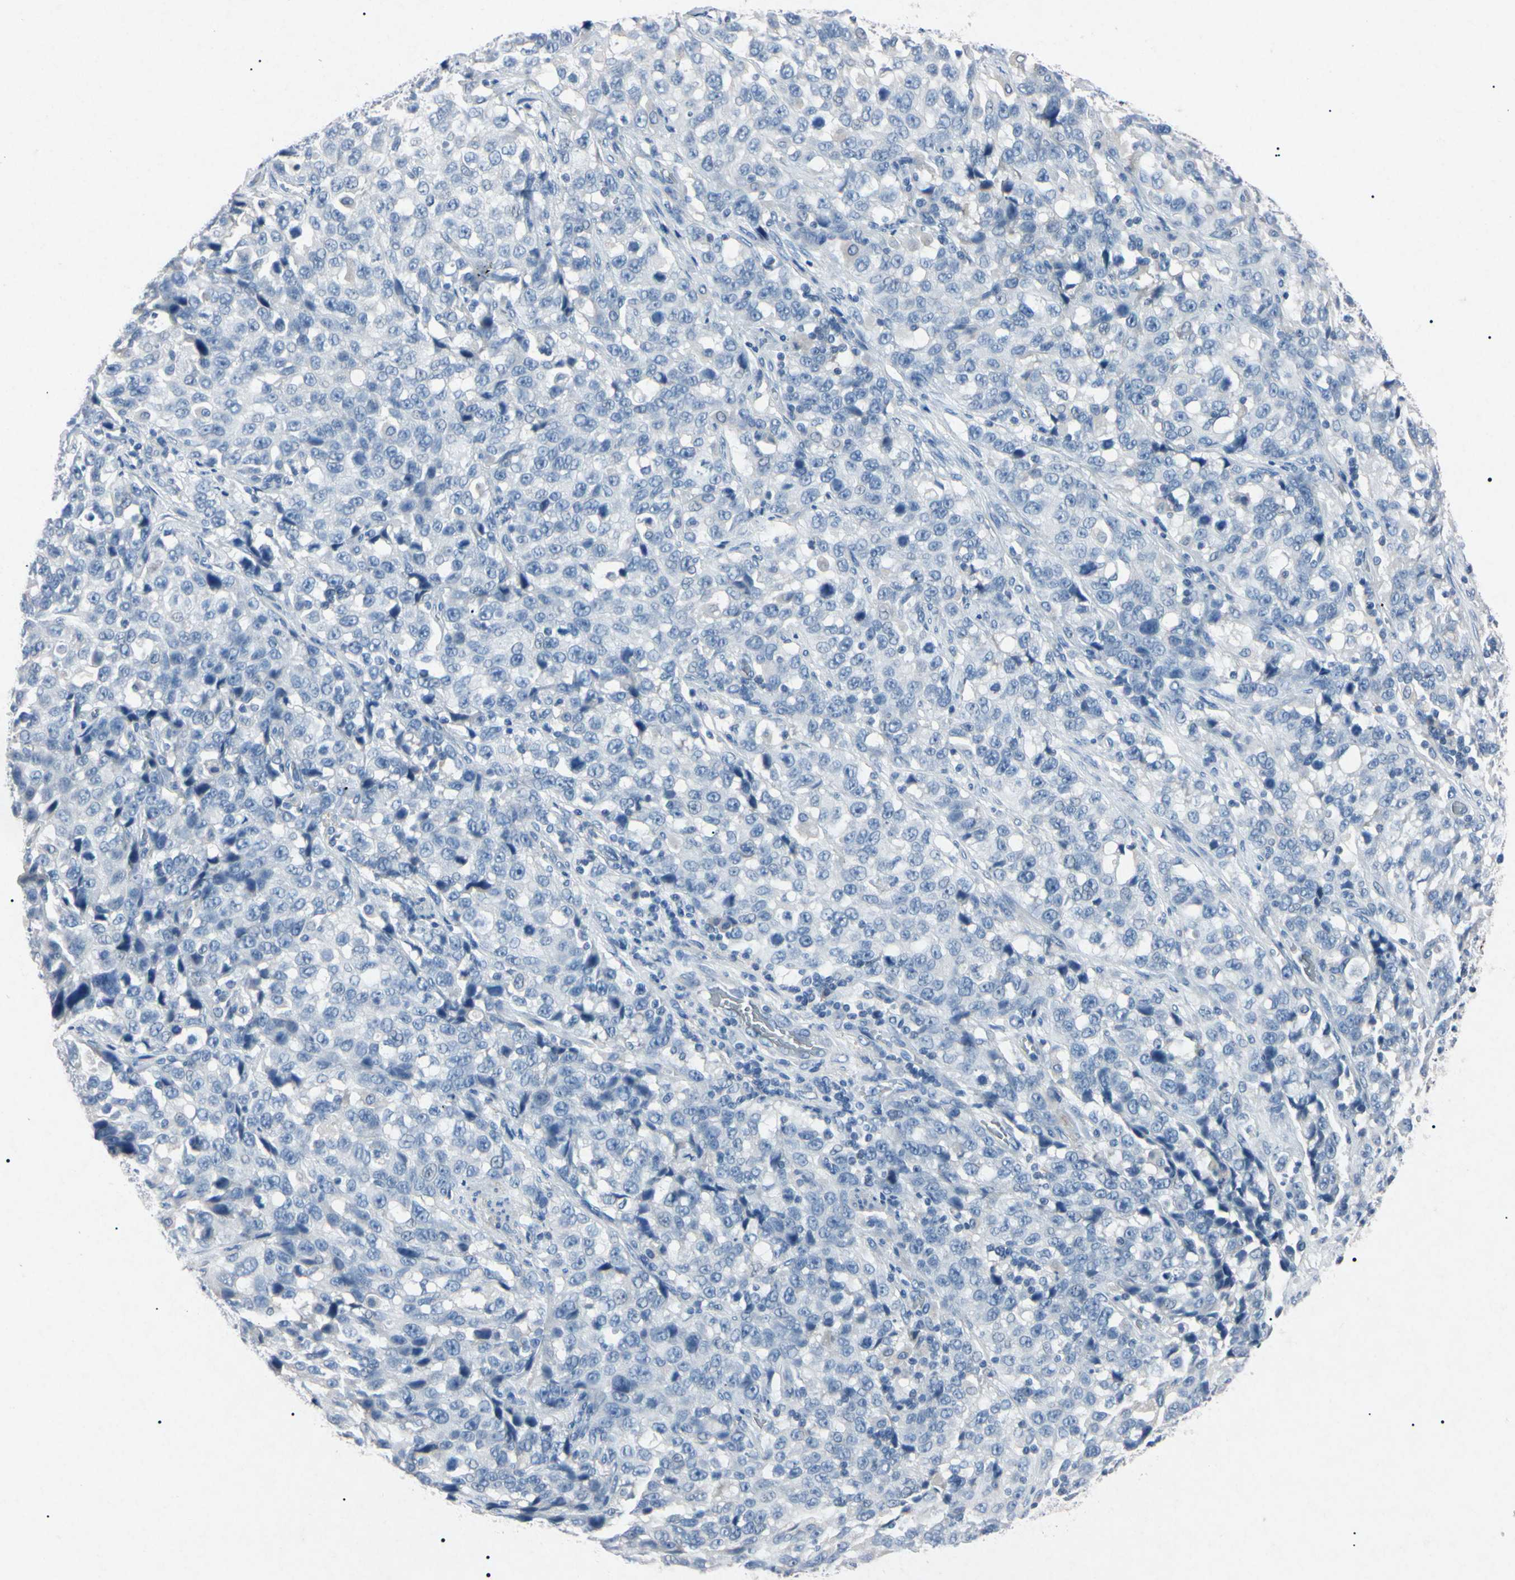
{"staining": {"intensity": "negative", "quantity": "none", "location": "none"}, "tissue": "stomach cancer", "cell_type": "Tumor cells", "image_type": "cancer", "snomed": [{"axis": "morphology", "description": "Normal tissue, NOS"}, {"axis": "morphology", "description": "Adenocarcinoma, NOS"}, {"axis": "topography", "description": "Stomach"}], "caption": "Stomach cancer was stained to show a protein in brown. There is no significant expression in tumor cells. (IHC, brightfield microscopy, high magnification).", "gene": "ELN", "patient": {"sex": "male", "age": 48}}